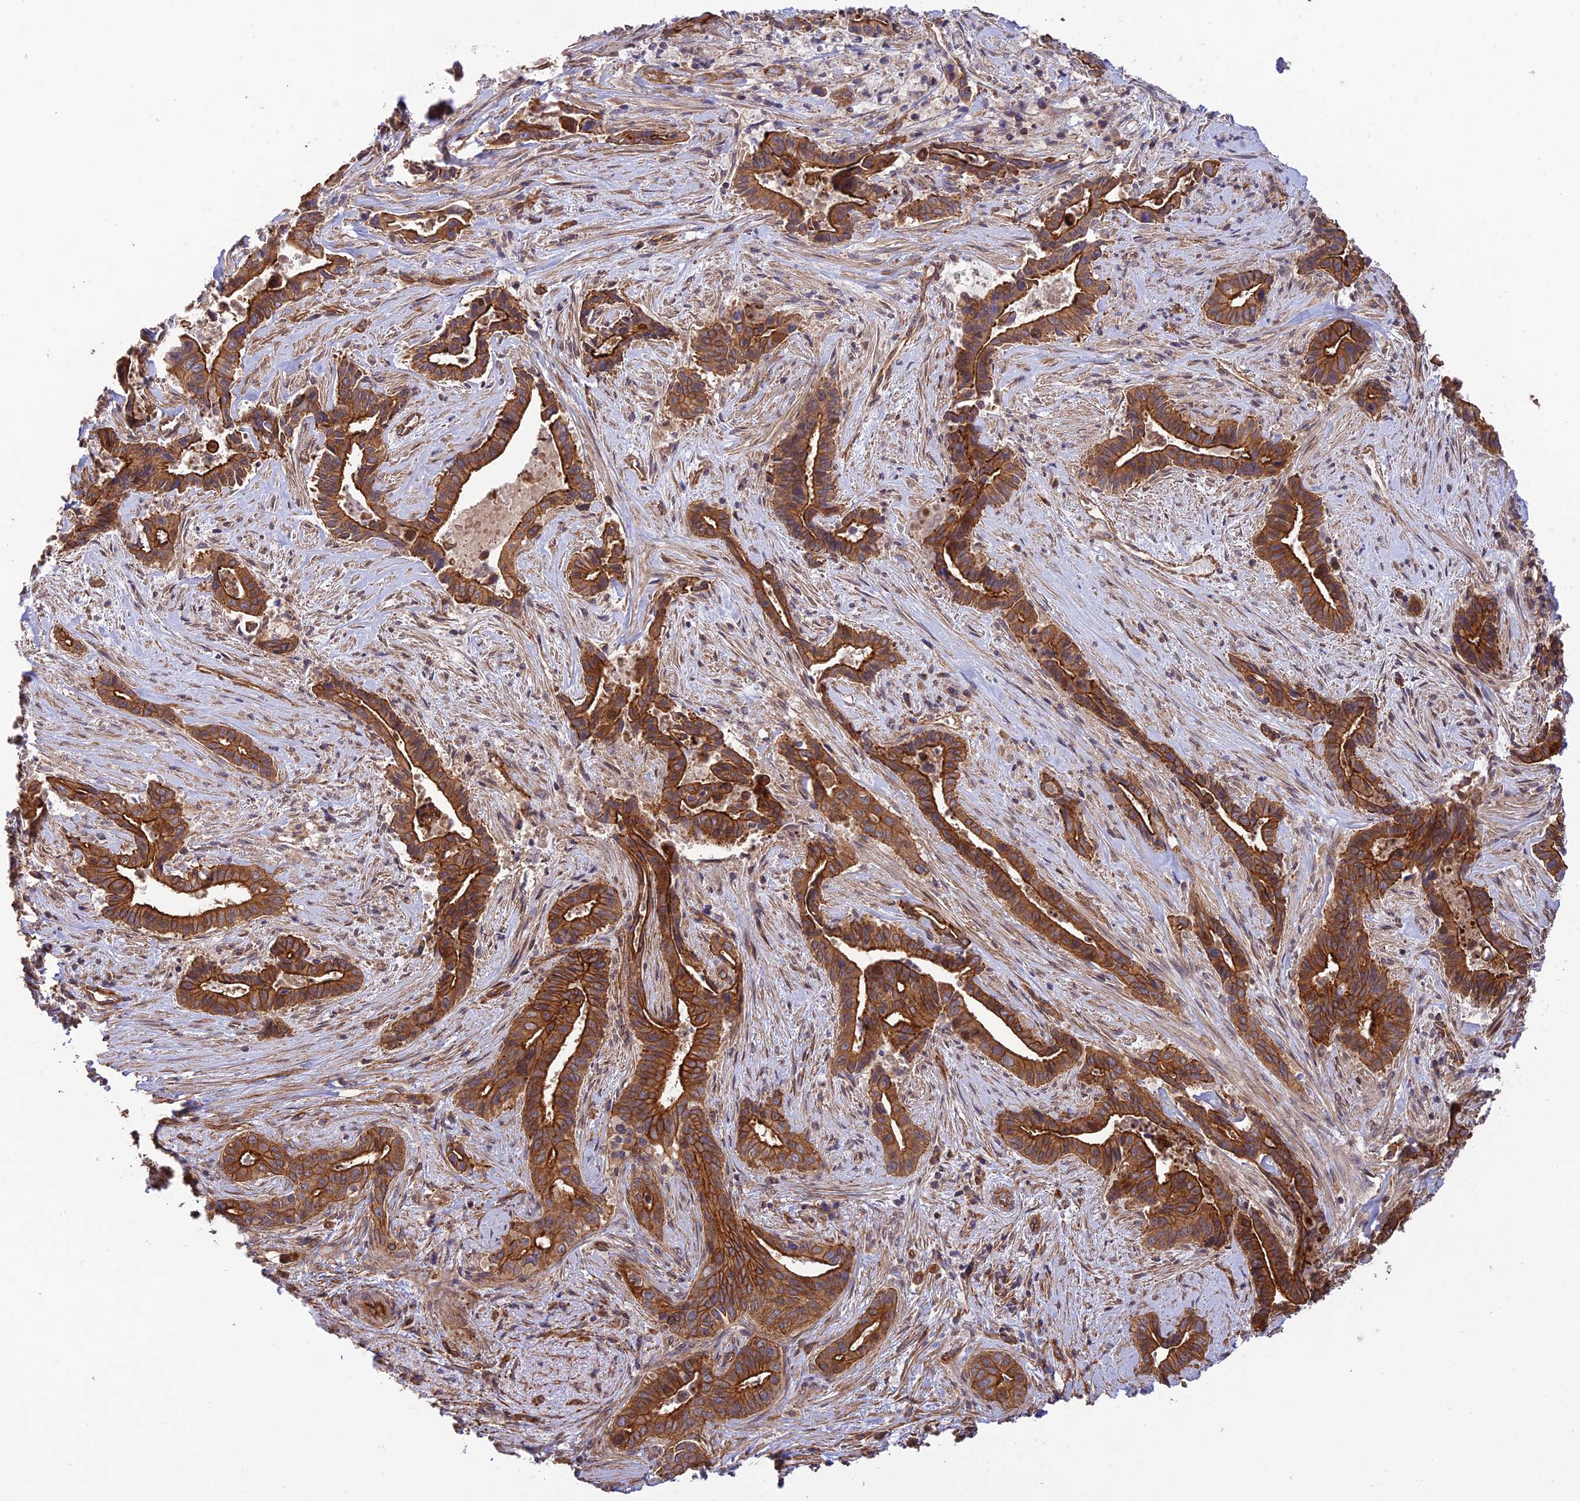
{"staining": {"intensity": "strong", "quantity": ">75%", "location": "cytoplasmic/membranous"}, "tissue": "pancreatic cancer", "cell_type": "Tumor cells", "image_type": "cancer", "snomed": [{"axis": "morphology", "description": "Adenocarcinoma, NOS"}, {"axis": "topography", "description": "Pancreas"}], "caption": "Brown immunohistochemical staining in pancreatic adenocarcinoma shows strong cytoplasmic/membranous staining in approximately >75% of tumor cells. Nuclei are stained in blue.", "gene": "HOMER2", "patient": {"sex": "female", "age": 77}}